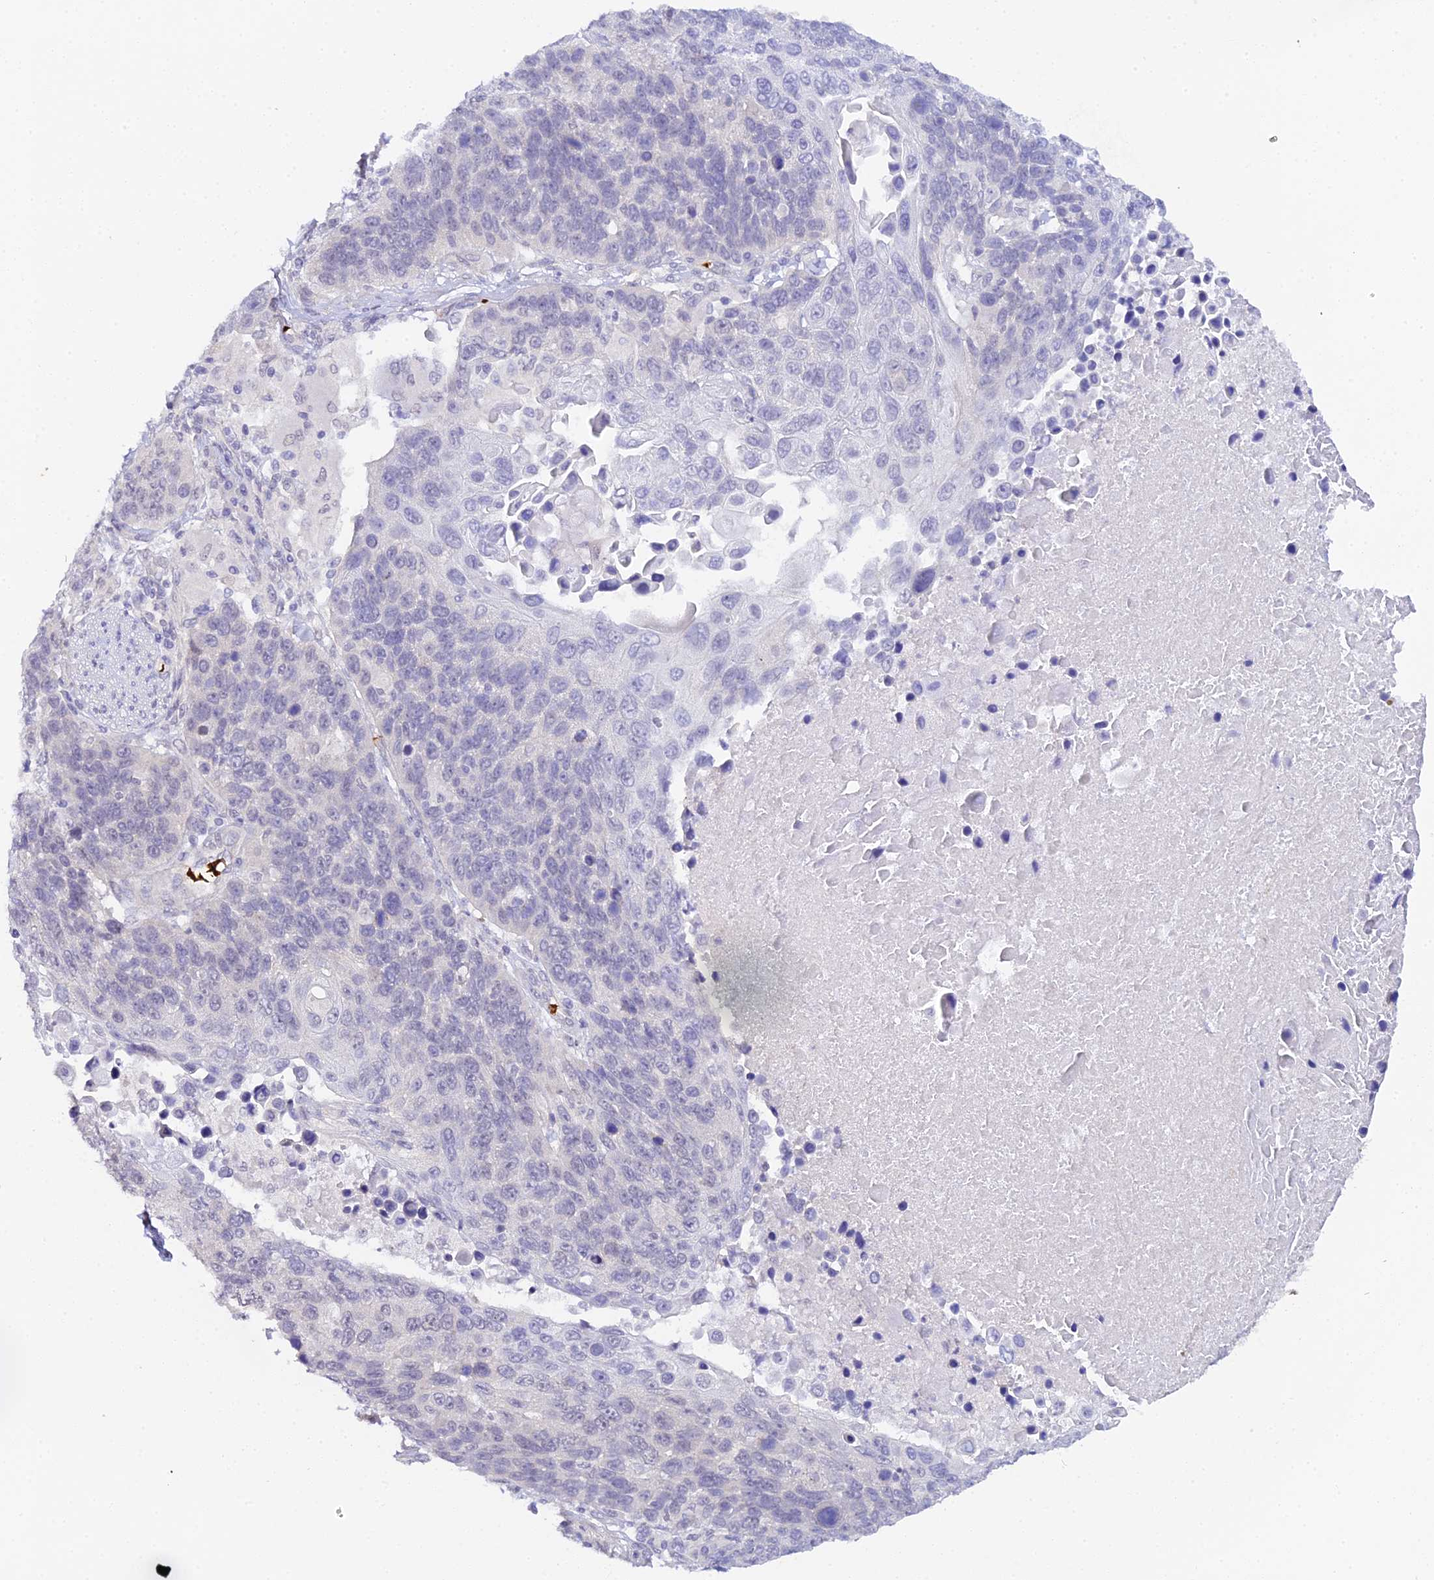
{"staining": {"intensity": "negative", "quantity": "none", "location": "none"}, "tissue": "lung cancer", "cell_type": "Tumor cells", "image_type": "cancer", "snomed": [{"axis": "morphology", "description": "Normal tissue, NOS"}, {"axis": "morphology", "description": "Squamous cell carcinoma, NOS"}, {"axis": "topography", "description": "Lymph node"}, {"axis": "topography", "description": "Lung"}], "caption": "This photomicrograph is of lung squamous cell carcinoma stained with IHC to label a protein in brown with the nuclei are counter-stained blue. There is no positivity in tumor cells.", "gene": "CFAP45", "patient": {"sex": "male", "age": 66}}